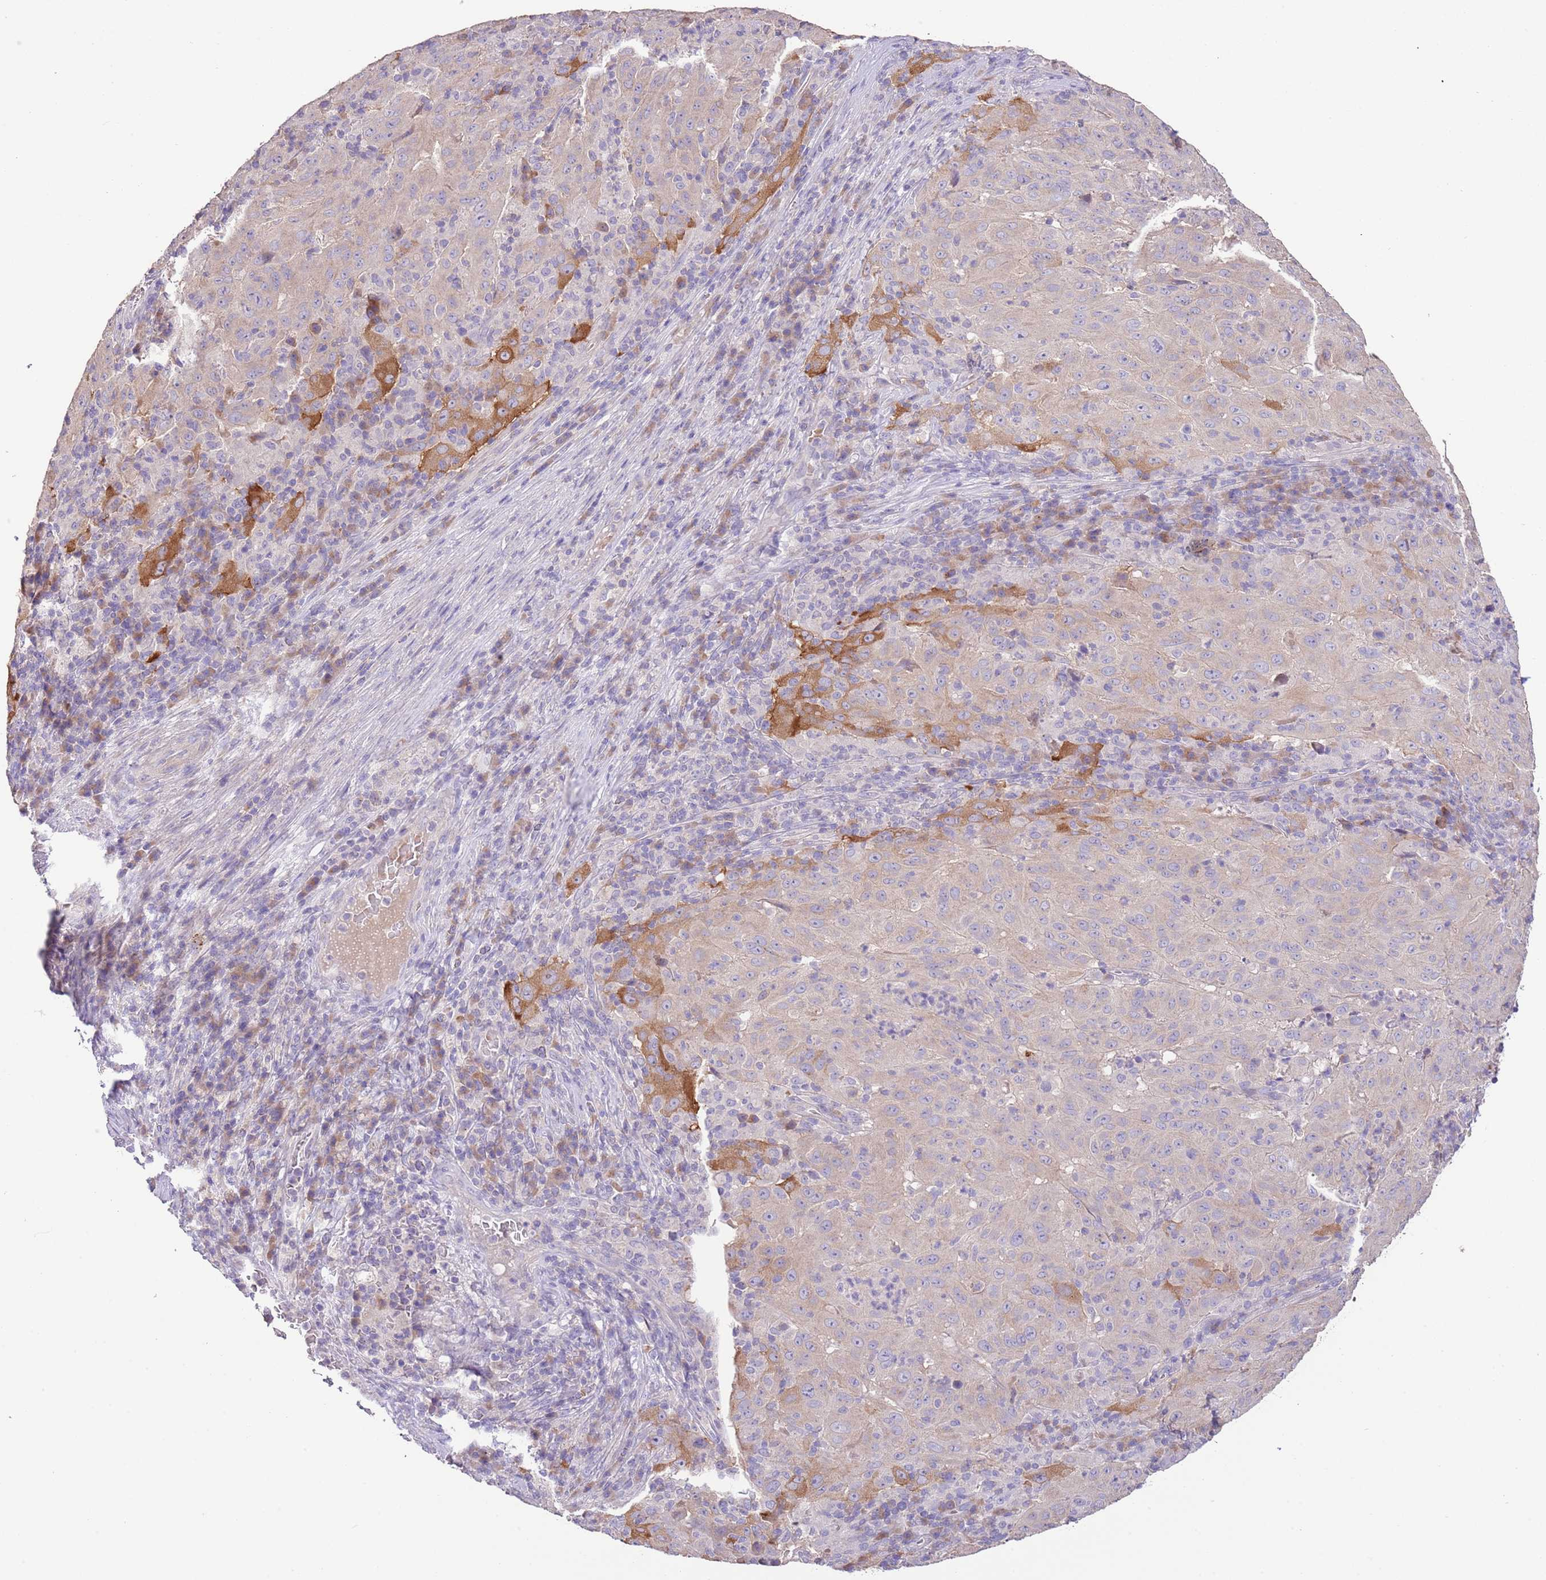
{"staining": {"intensity": "moderate", "quantity": "<25%", "location": "cytoplasmic/membranous"}, "tissue": "pancreatic cancer", "cell_type": "Tumor cells", "image_type": "cancer", "snomed": [{"axis": "morphology", "description": "Adenocarcinoma, NOS"}, {"axis": "topography", "description": "Pancreas"}], "caption": "Adenocarcinoma (pancreatic) stained with a brown dye reveals moderate cytoplasmic/membranous positive staining in about <25% of tumor cells.", "gene": "ZNF658", "patient": {"sex": "male", "age": 63}}